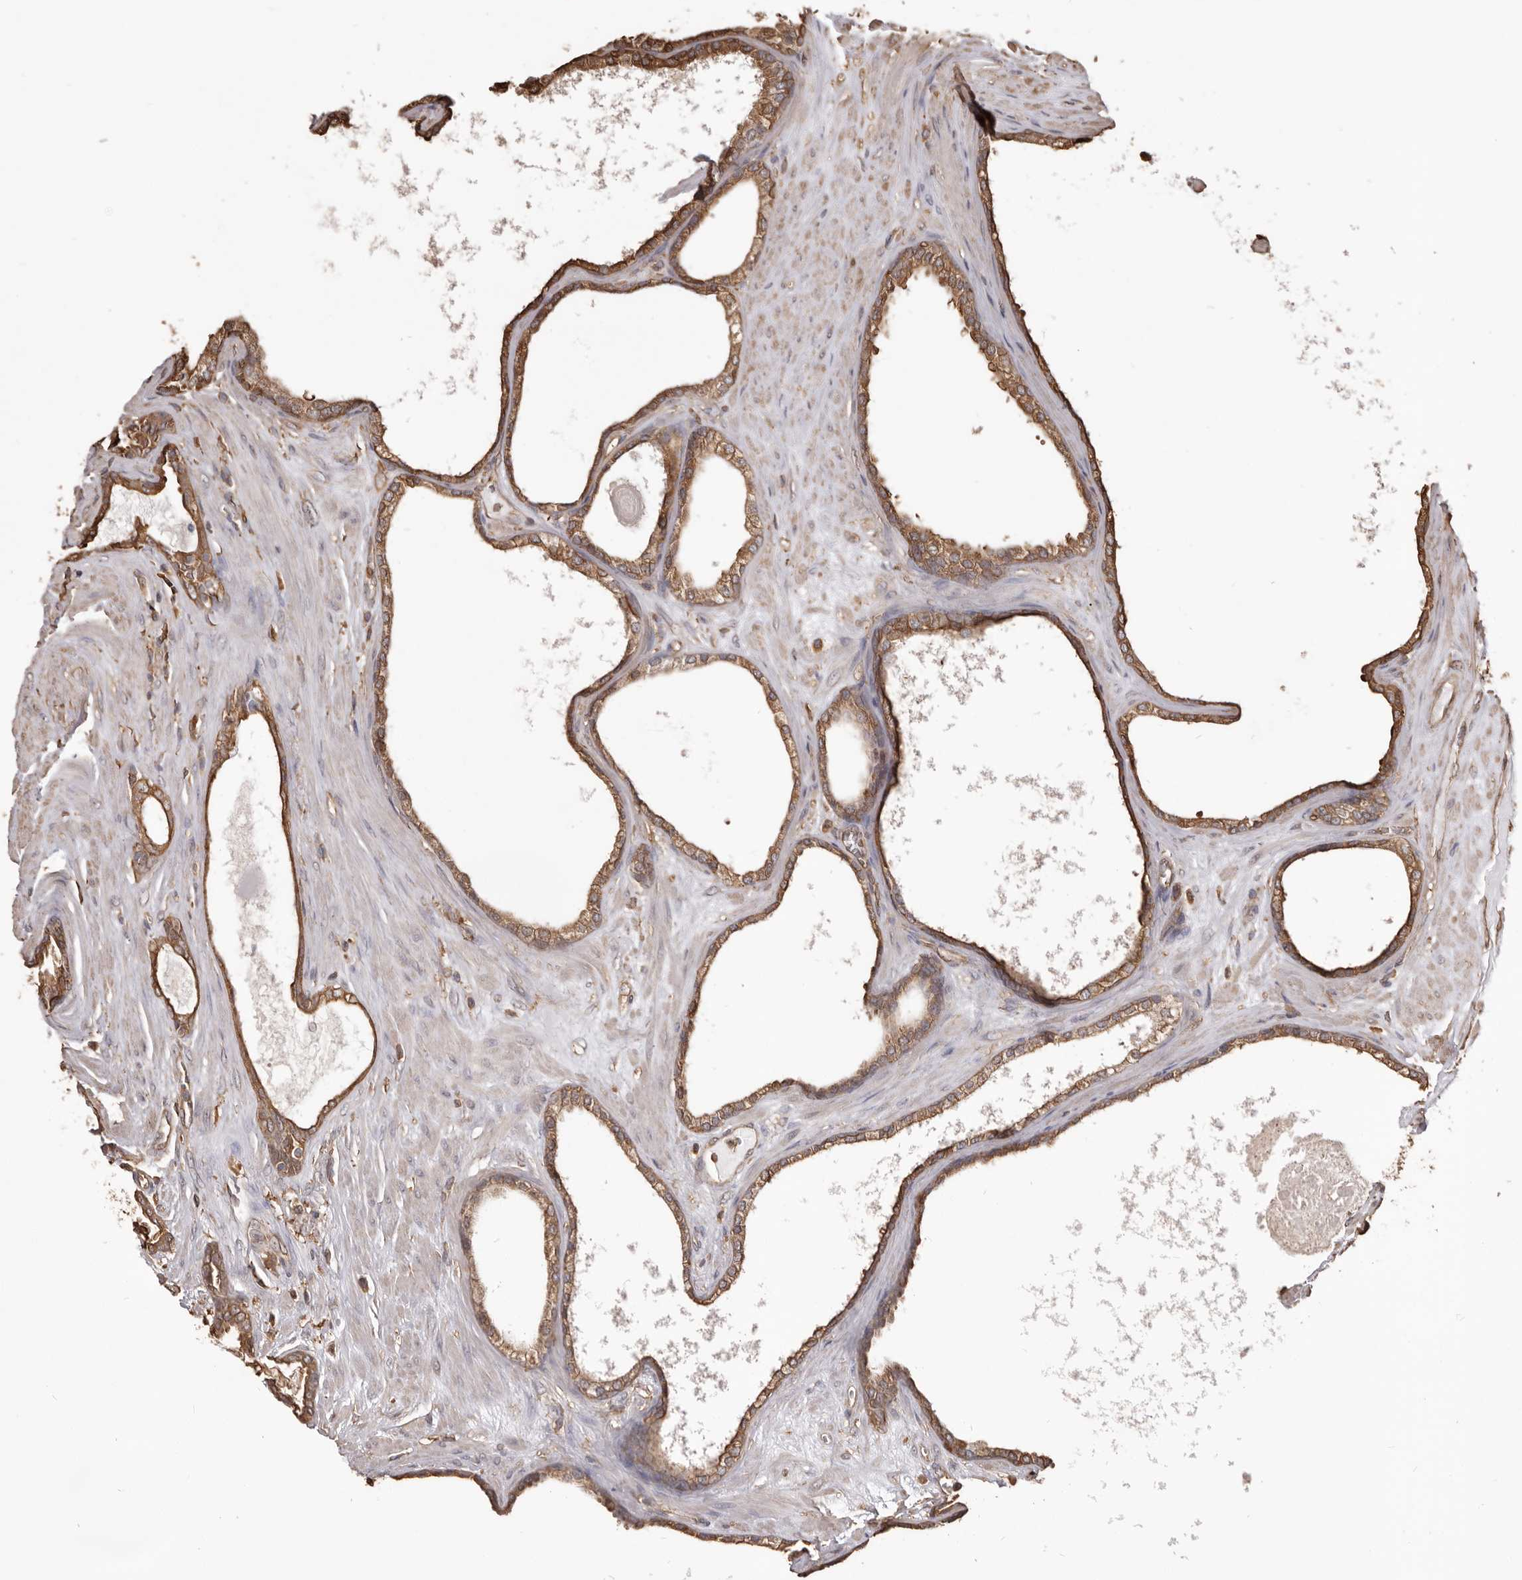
{"staining": {"intensity": "moderate", "quantity": ">75%", "location": "cytoplasmic/membranous"}, "tissue": "prostate cancer", "cell_type": "Tumor cells", "image_type": "cancer", "snomed": [{"axis": "morphology", "description": "Adenocarcinoma, Low grade"}, {"axis": "topography", "description": "Prostate"}], "caption": "A high-resolution micrograph shows immunohistochemistry (IHC) staining of low-grade adenocarcinoma (prostate), which exhibits moderate cytoplasmic/membranous expression in approximately >75% of tumor cells.", "gene": "PKM", "patient": {"sex": "male", "age": 70}}